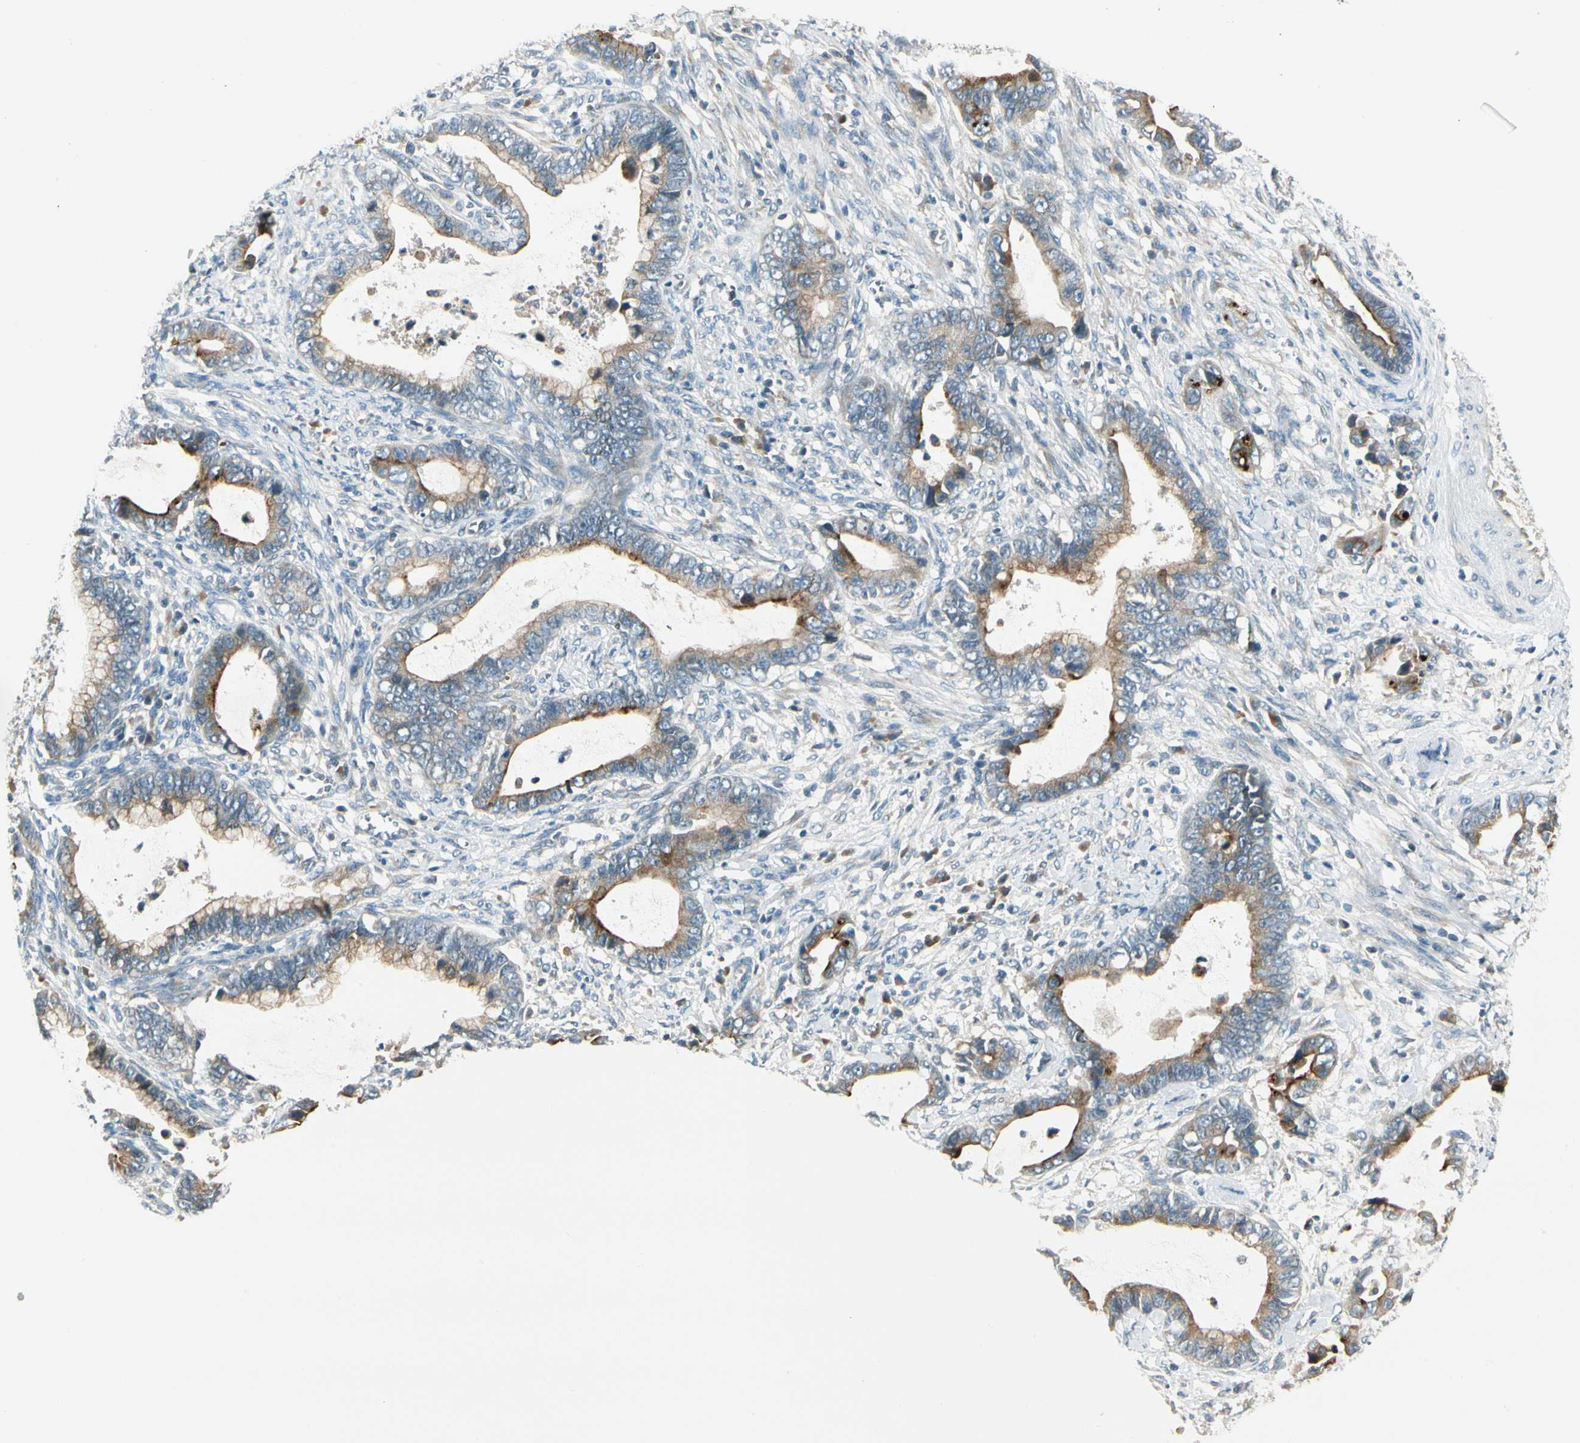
{"staining": {"intensity": "moderate", "quantity": ">75%", "location": "cytoplasmic/membranous"}, "tissue": "cervical cancer", "cell_type": "Tumor cells", "image_type": "cancer", "snomed": [{"axis": "morphology", "description": "Adenocarcinoma, NOS"}, {"axis": "topography", "description": "Cervix"}], "caption": "IHC of cervical adenocarcinoma shows medium levels of moderate cytoplasmic/membranous staining in approximately >75% of tumor cells.", "gene": "BNIP1", "patient": {"sex": "female", "age": 44}}